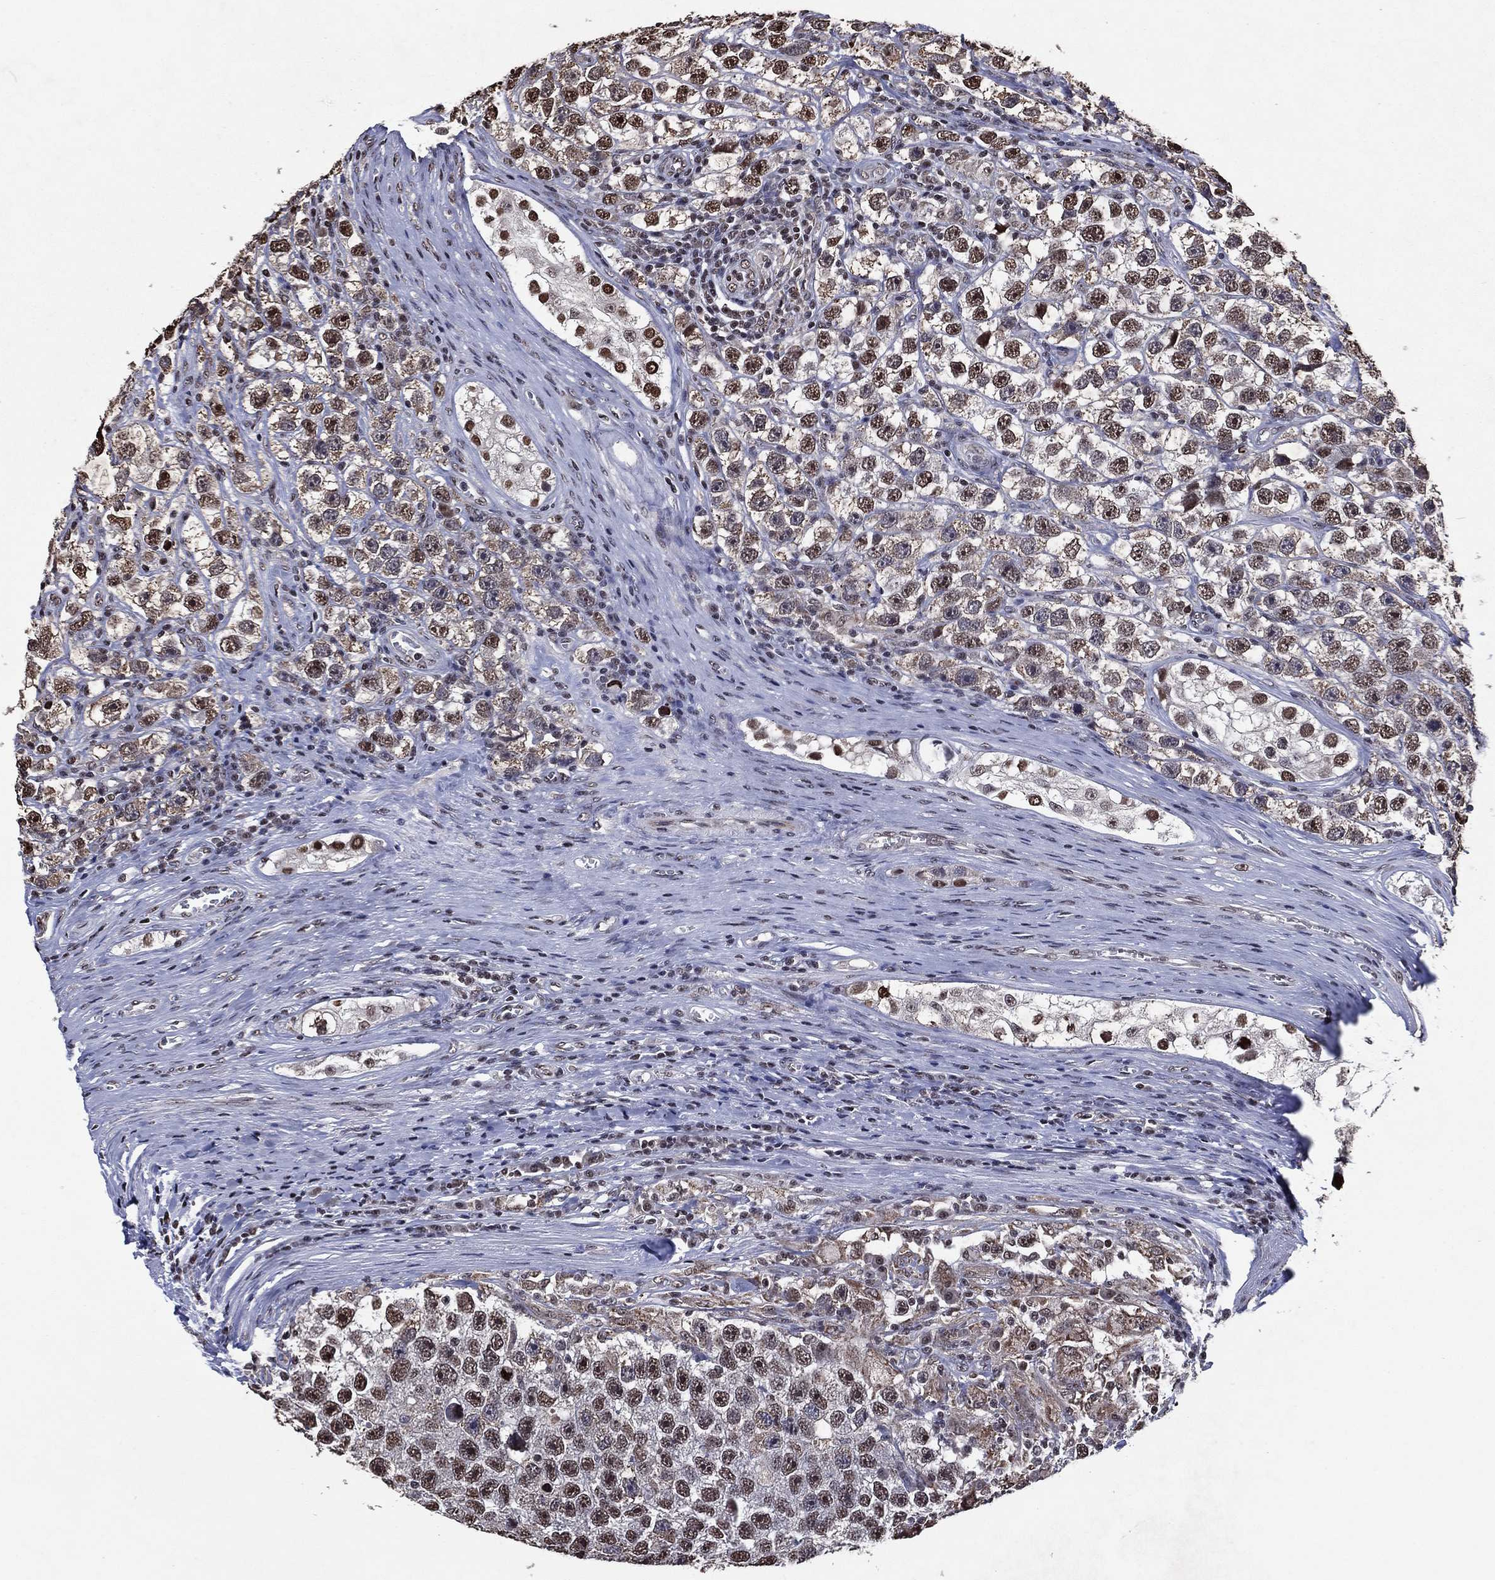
{"staining": {"intensity": "moderate", "quantity": "<25%", "location": "nuclear"}, "tissue": "testis cancer", "cell_type": "Tumor cells", "image_type": "cancer", "snomed": [{"axis": "morphology", "description": "Seminoma, NOS"}, {"axis": "topography", "description": "Testis"}], "caption": "Immunohistochemical staining of human testis cancer reveals low levels of moderate nuclear protein expression in approximately <25% of tumor cells.", "gene": "ZBTB42", "patient": {"sex": "male", "age": 26}}